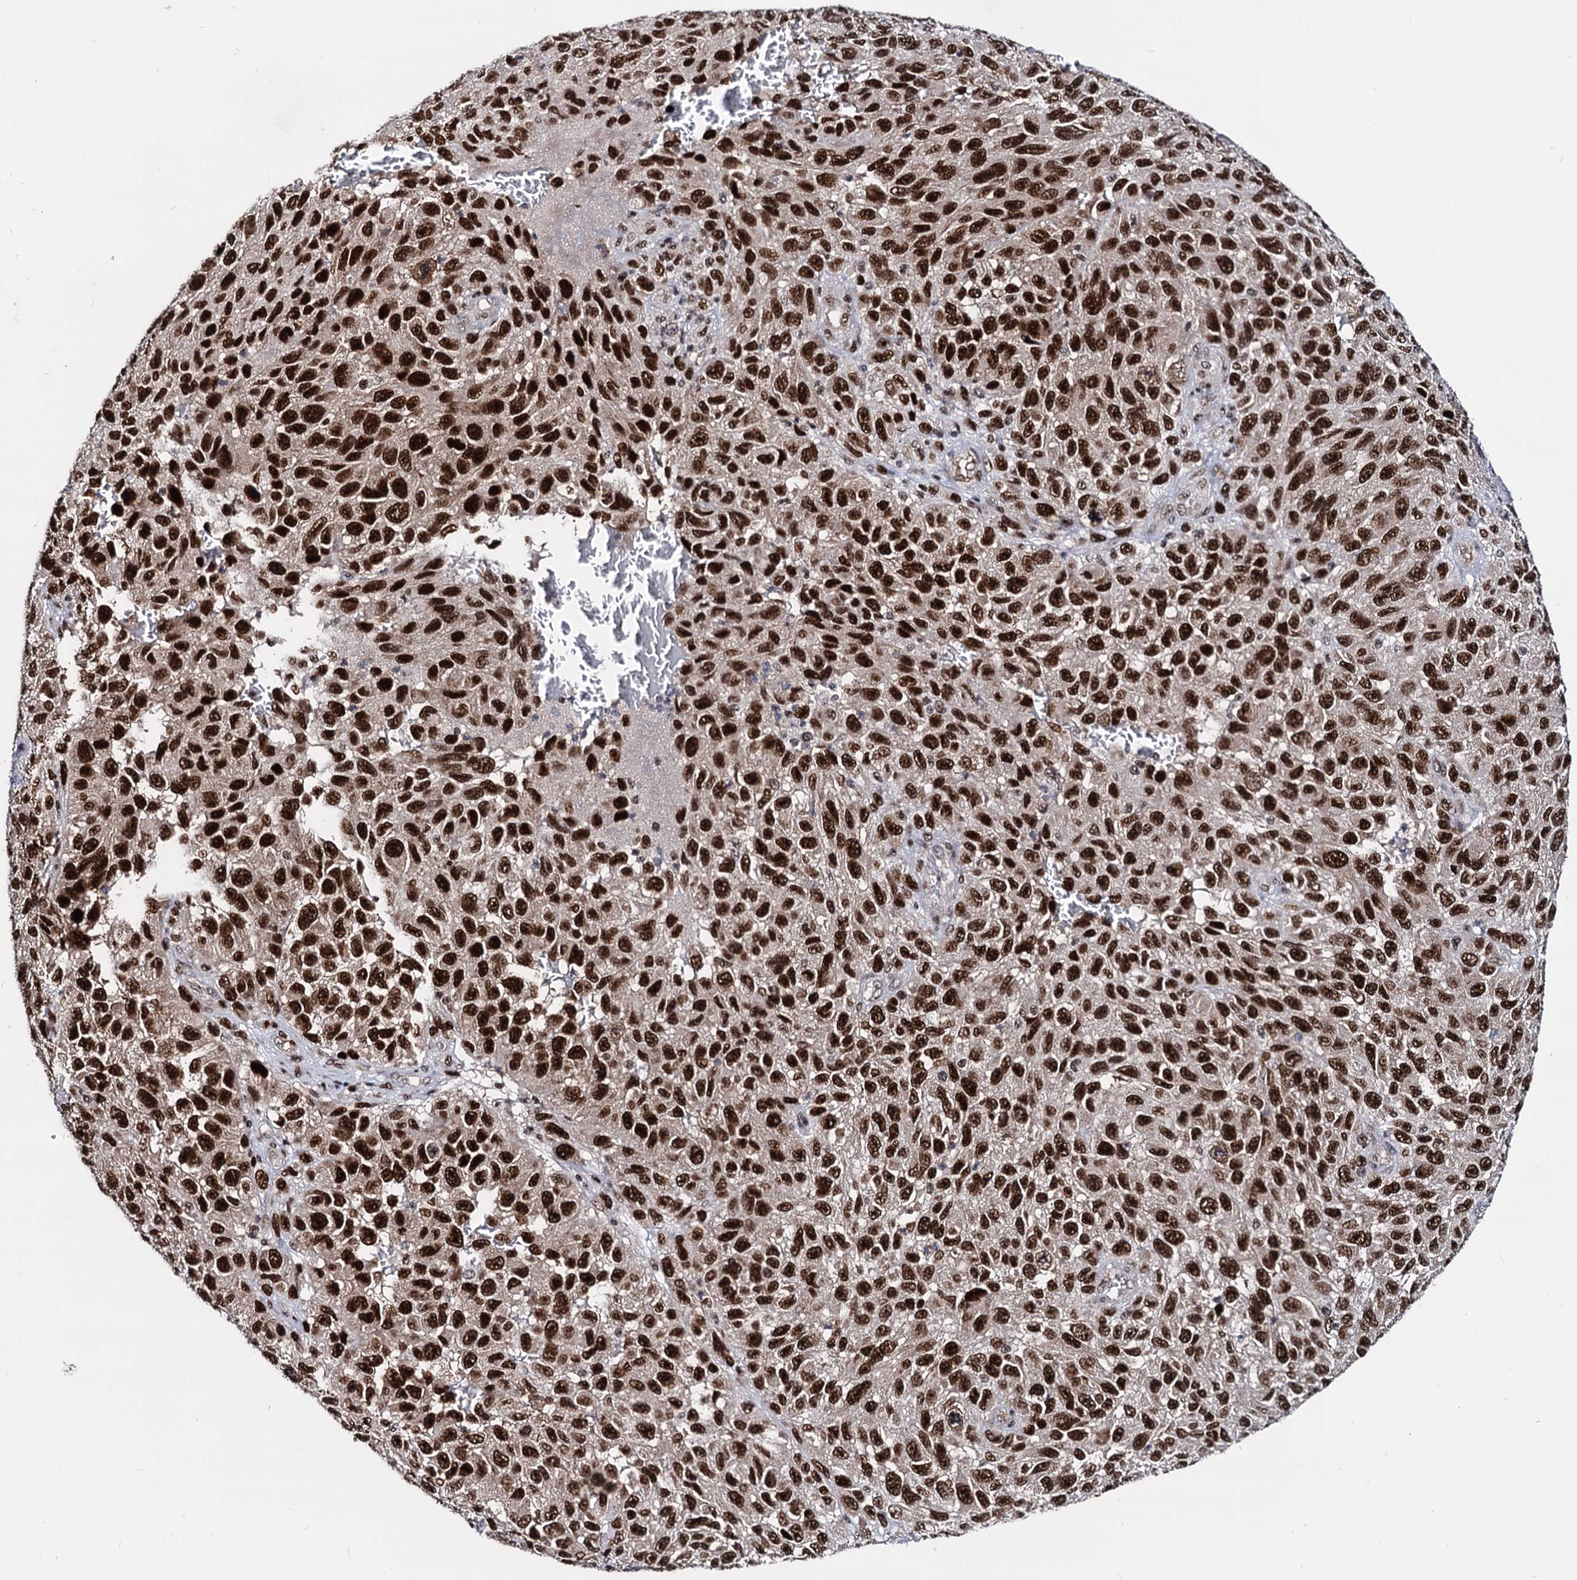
{"staining": {"intensity": "strong", "quantity": ">75%", "location": "nuclear"}, "tissue": "melanoma", "cell_type": "Tumor cells", "image_type": "cancer", "snomed": [{"axis": "morphology", "description": "Normal tissue, NOS"}, {"axis": "morphology", "description": "Malignant melanoma, NOS"}, {"axis": "topography", "description": "Skin"}], "caption": "Melanoma stained with immunohistochemistry reveals strong nuclear positivity in approximately >75% of tumor cells. The staining is performed using DAB (3,3'-diaminobenzidine) brown chromogen to label protein expression. The nuclei are counter-stained blue using hematoxylin.", "gene": "GALNT11", "patient": {"sex": "female", "age": 96}}